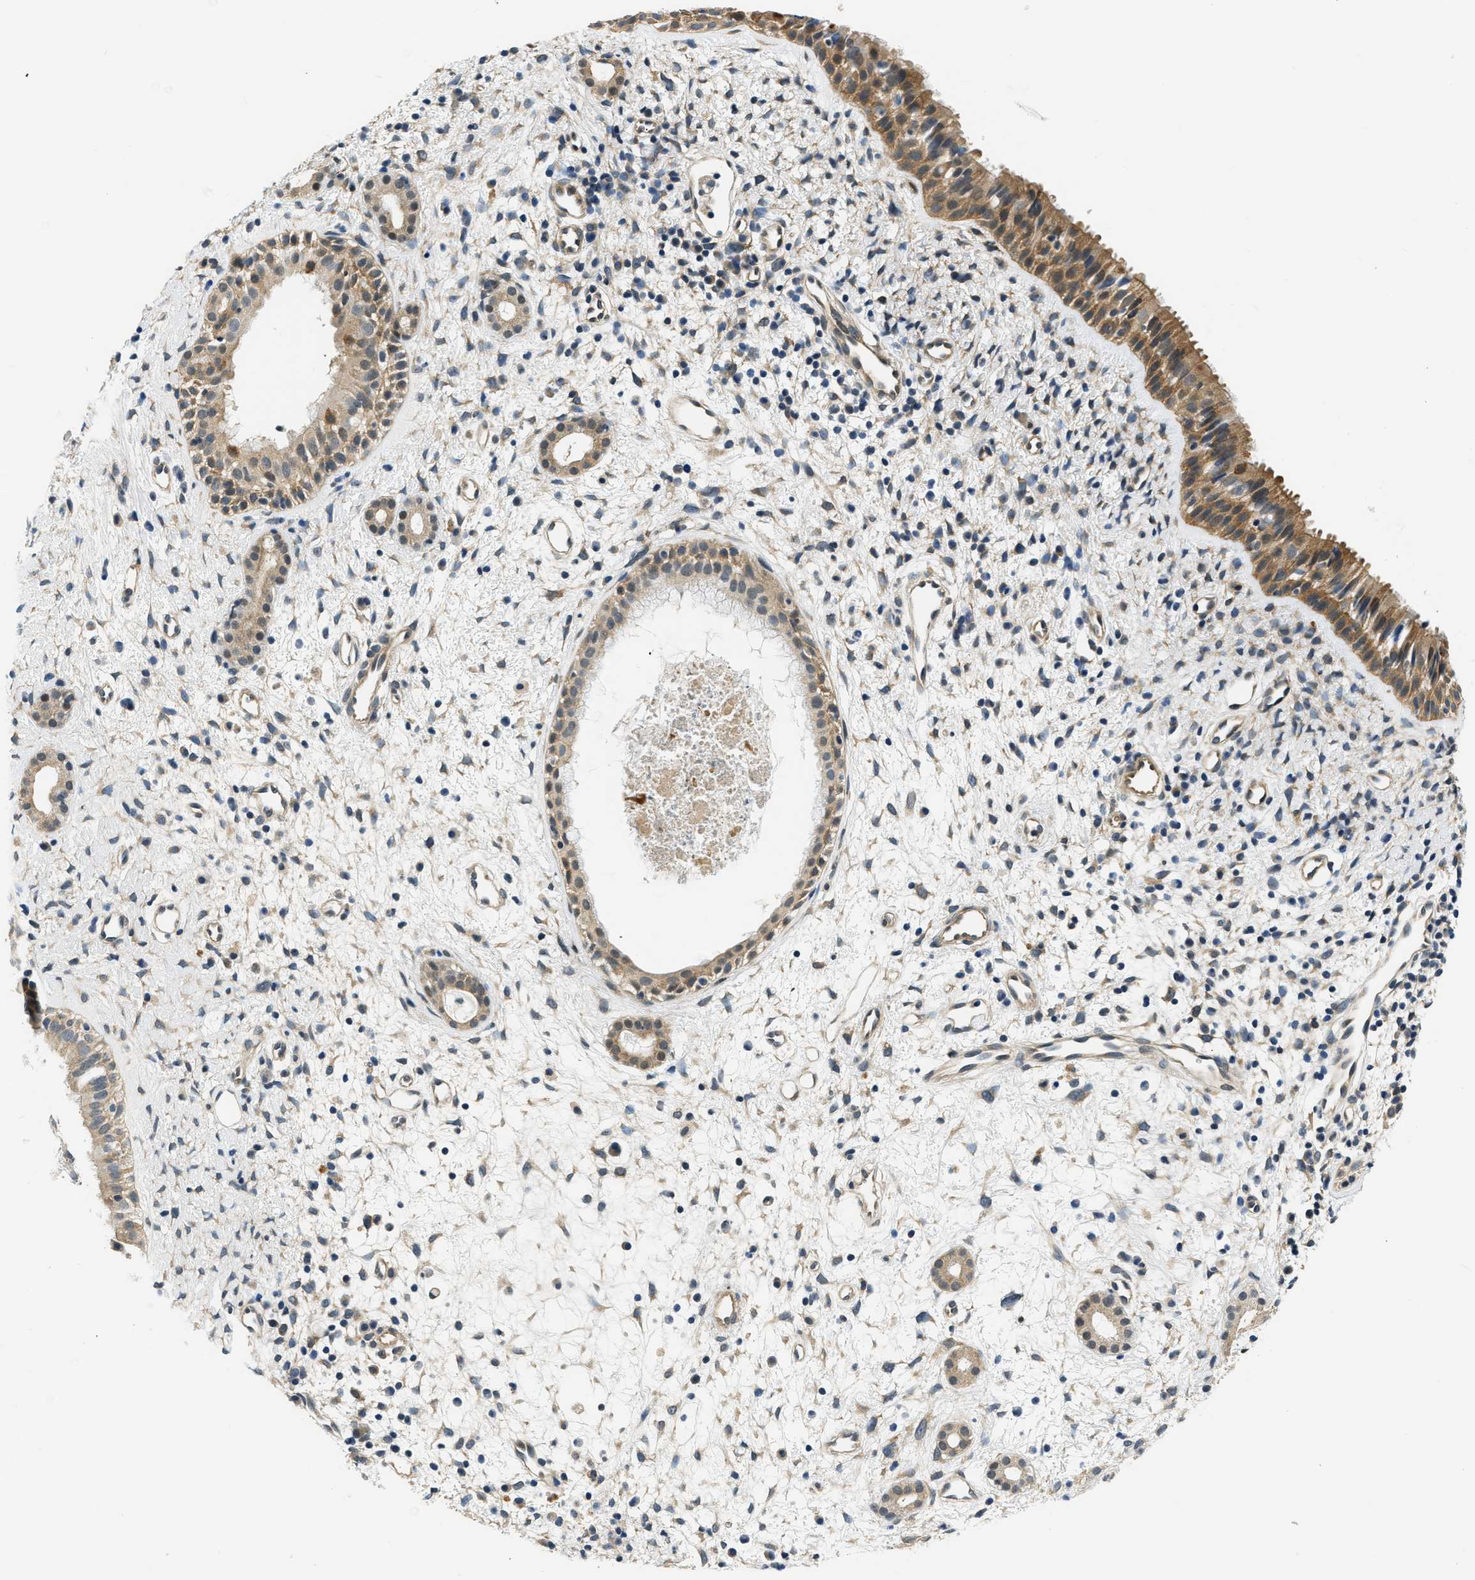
{"staining": {"intensity": "moderate", "quantity": ">75%", "location": "cytoplasmic/membranous"}, "tissue": "nasopharynx", "cell_type": "Respiratory epithelial cells", "image_type": "normal", "snomed": [{"axis": "morphology", "description": "Normal tissue, NOS"}, {"axis": "topography", "description": "Nasopharynx"}], "caption": "Moderate cytoplasmic/membranous protein positivity is present in approximately >75% of respiratory epithelial cells in nasopharynx. Immunohistochemistry (ihc) stains the protein of interest in brown and the nuclei are stained blue.", "gene": "SMAD4", "patient": {"sex": "male", "age": 22}}